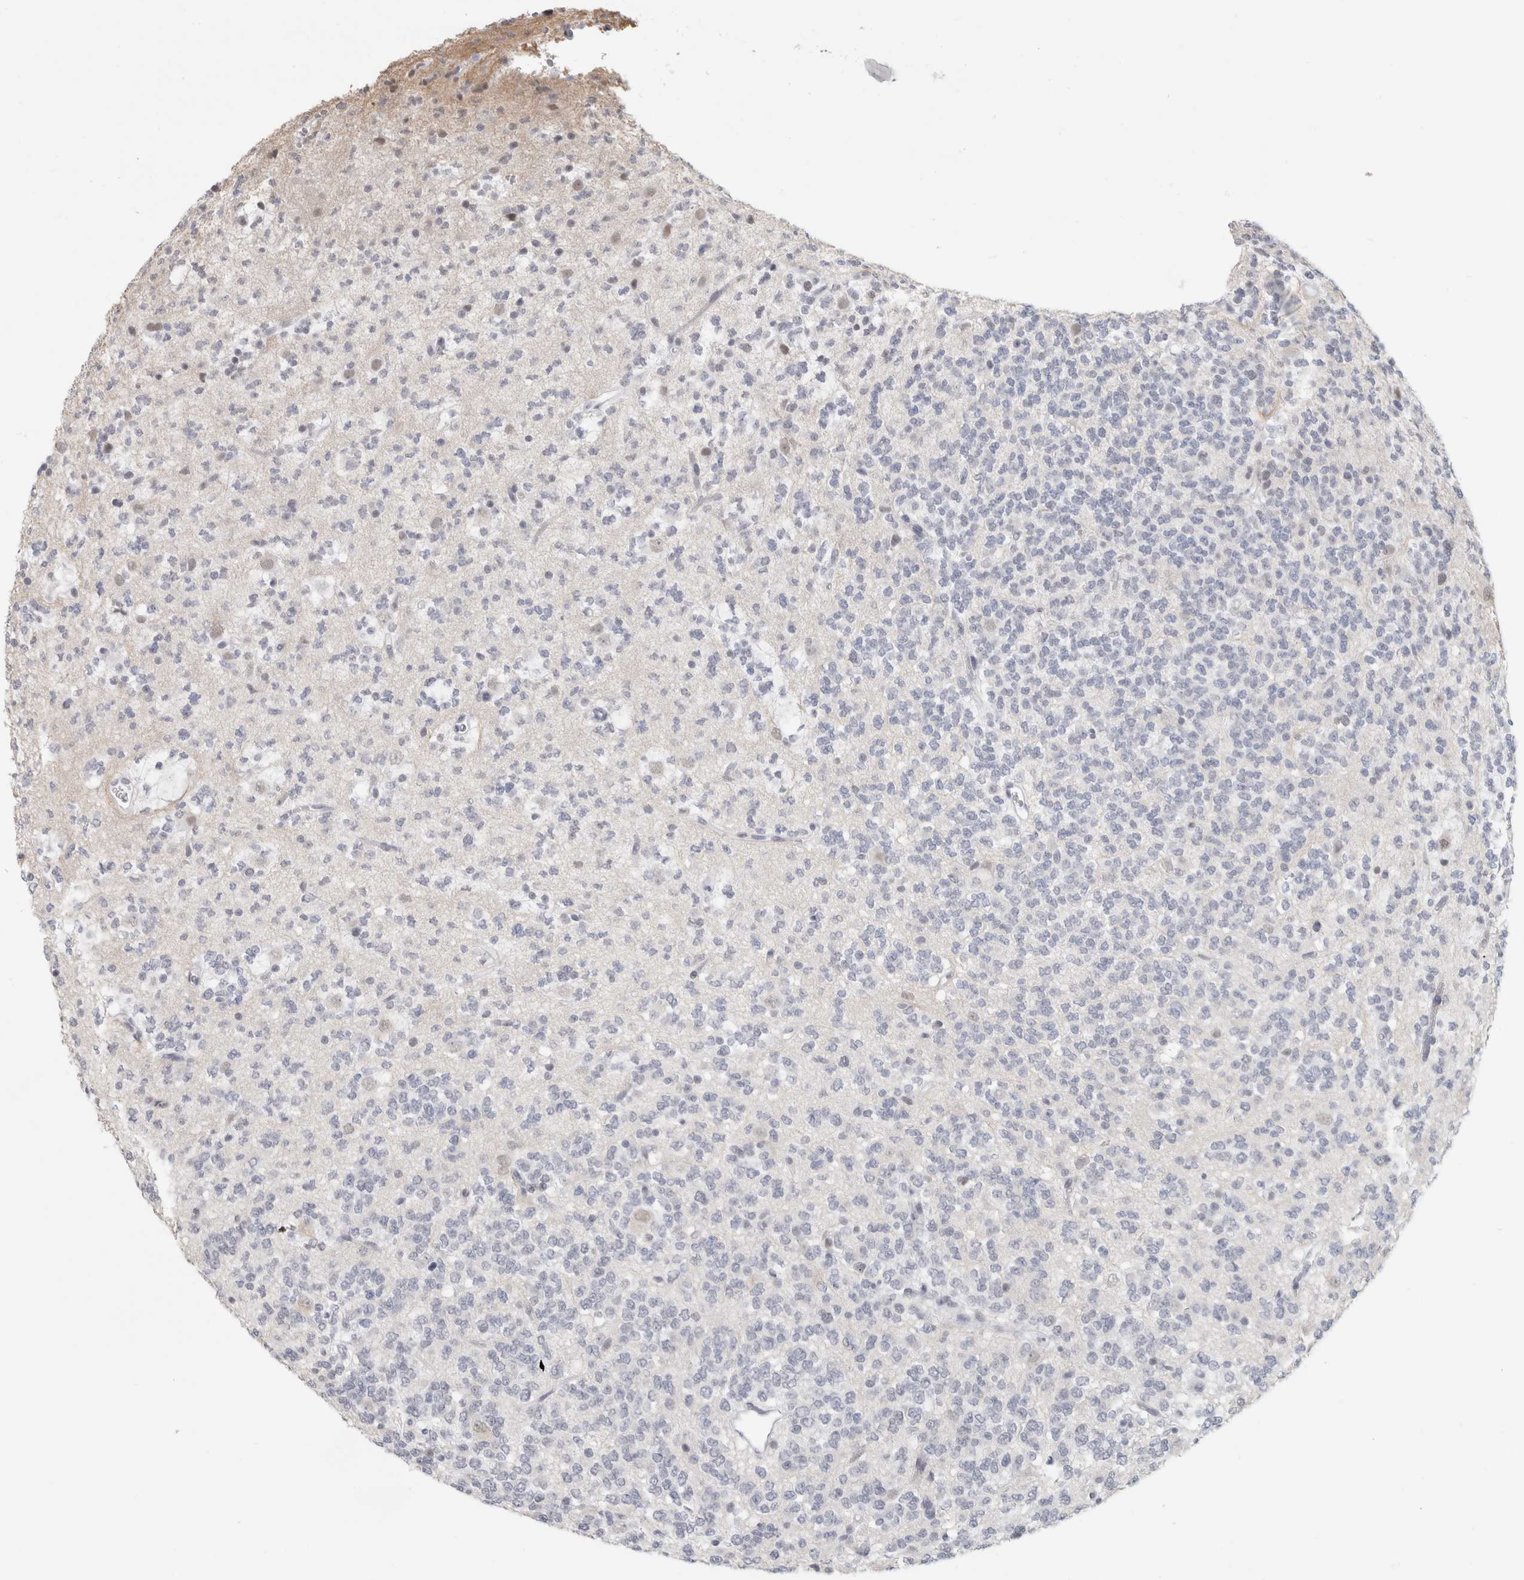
{"staining": {"intensity": "negative", "quantity": "none", "location": "none"}, "tissue": "glioma", "cell_type": "Tumor cells", "image_type": "cancer", "snomed": [{"axis": "morphology", "description": "Glioma, malignant, Low grade"}, {"axis": "topography", "description": "Brain"}], "caption": "The IHC image has no significant staining in tumor cells of glioma tissue.", "gene": "SMARCC1", "patient": {"sex": "male", "age": 38}}